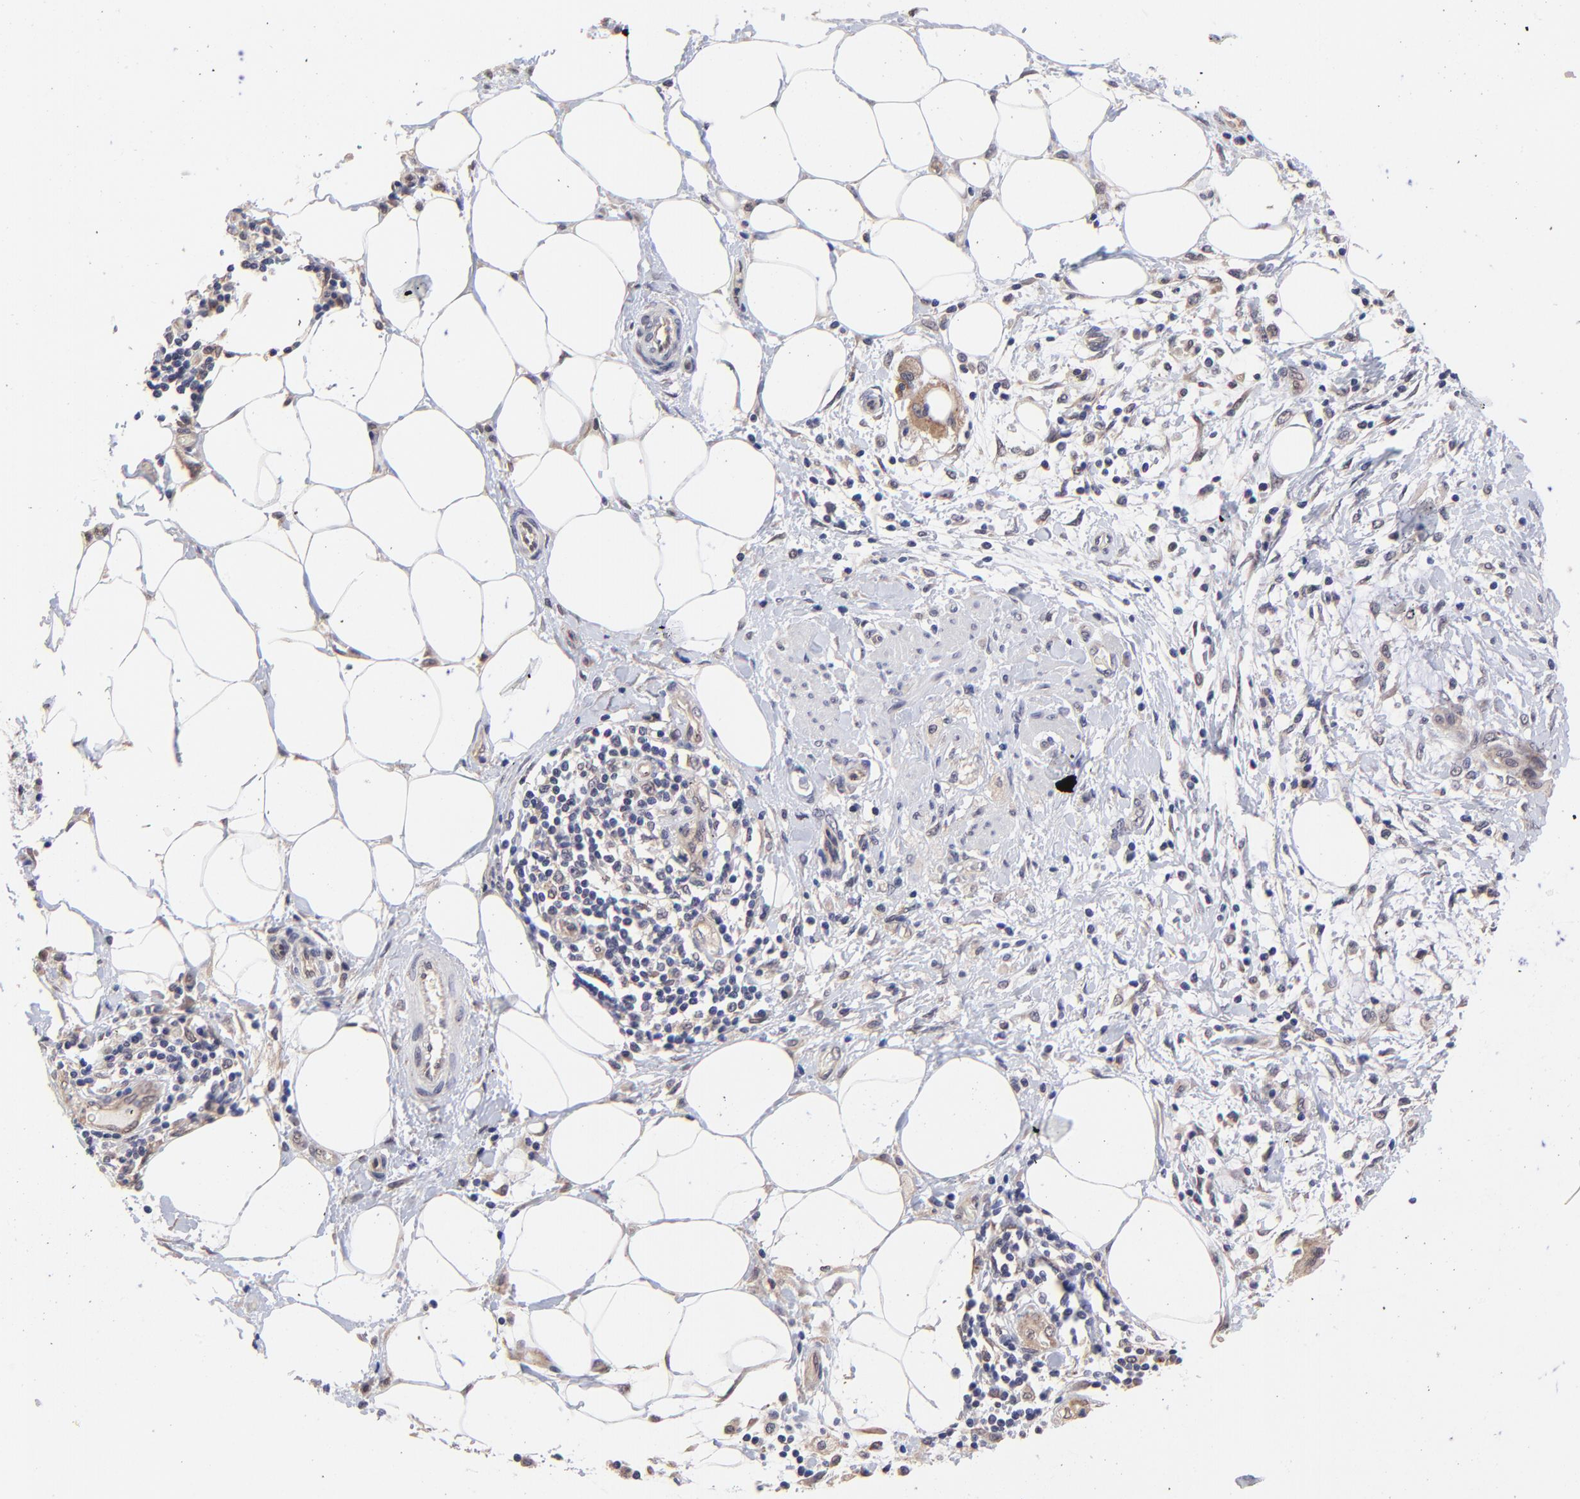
{"staining": {"intensity": "weak", "quantity": "25%-75%", "location": "cytoplasmic/membranous"}, "tissue": "pancreatic cancer", "cell_type": "Tumor cells", "image_type": "cancer", "snomed": [{"axis": "morphology", "description": "Adenocarcinoma, NOS"}, {"axis": "topography", "description": "Pancreas"}], "caption": "Protein staining of pancreatic cancer (adenocarcinoma) tissue exhibits weak cytoplasmic/membranous staining in about 25%-75% of tumor cells. (IHC, brightfield microscopy, high magnification).", "gene": "ZNF747", "patient": {"sex": "female", "age": 64}}